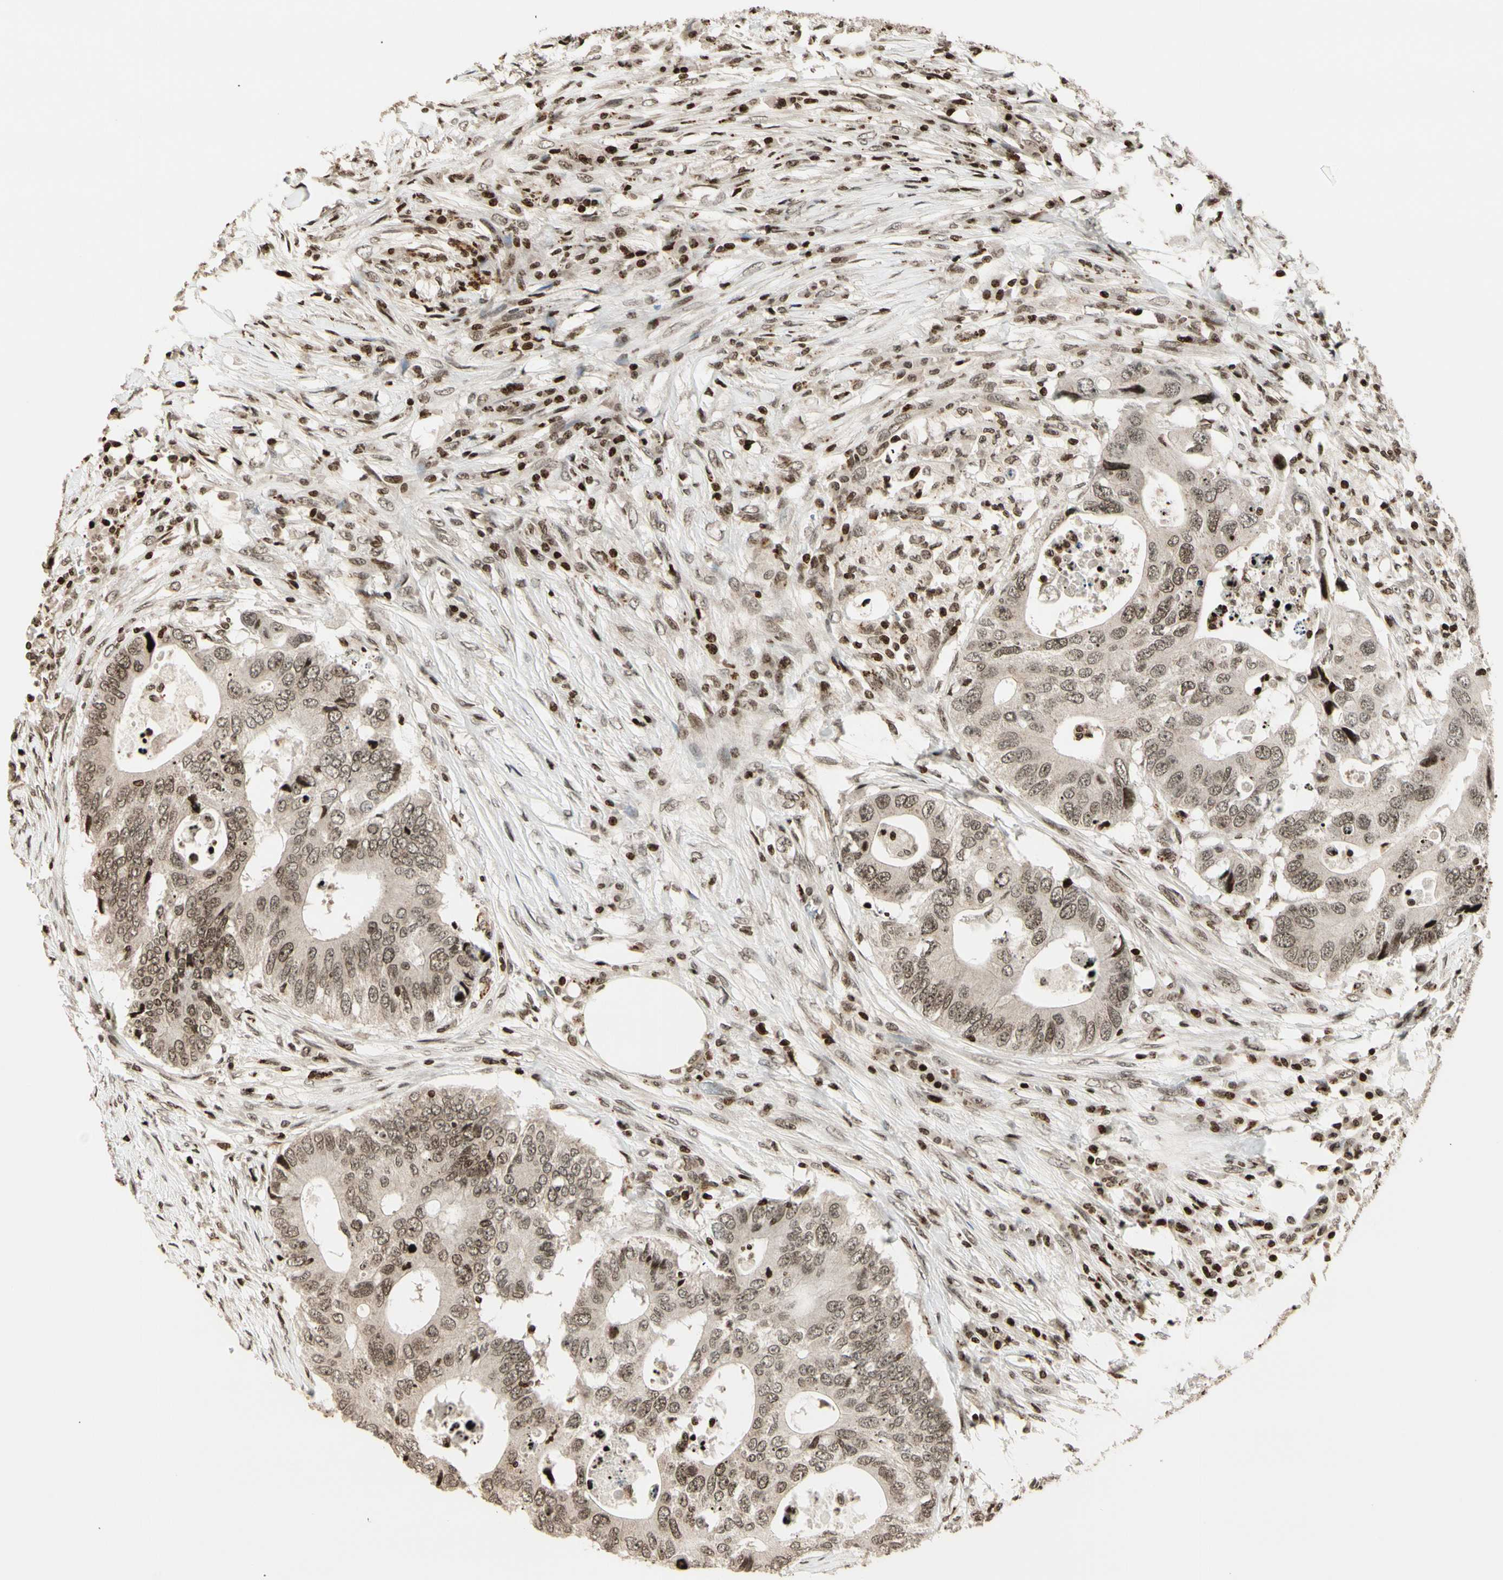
{"staining": {"intensity": "weak", "quantity": ">75%", "location": "nuclear"}, "tissue": "colorectal cancer", "cell_type": "Tumor cells", "image_type": "cancer", "snomed": [{"axis": "morphology", "description": "Adenocarcinoma, NOS"}, {"axis": "topography", "description": "Colon"}], "caption": "Colorectal cancer stained for a protein (brown) demonstrates weak nuclear positive staining in approximately >75% of tumor cells.", "gene": "TSHZ3", "patient": {"sex": "male", "age": 71}}